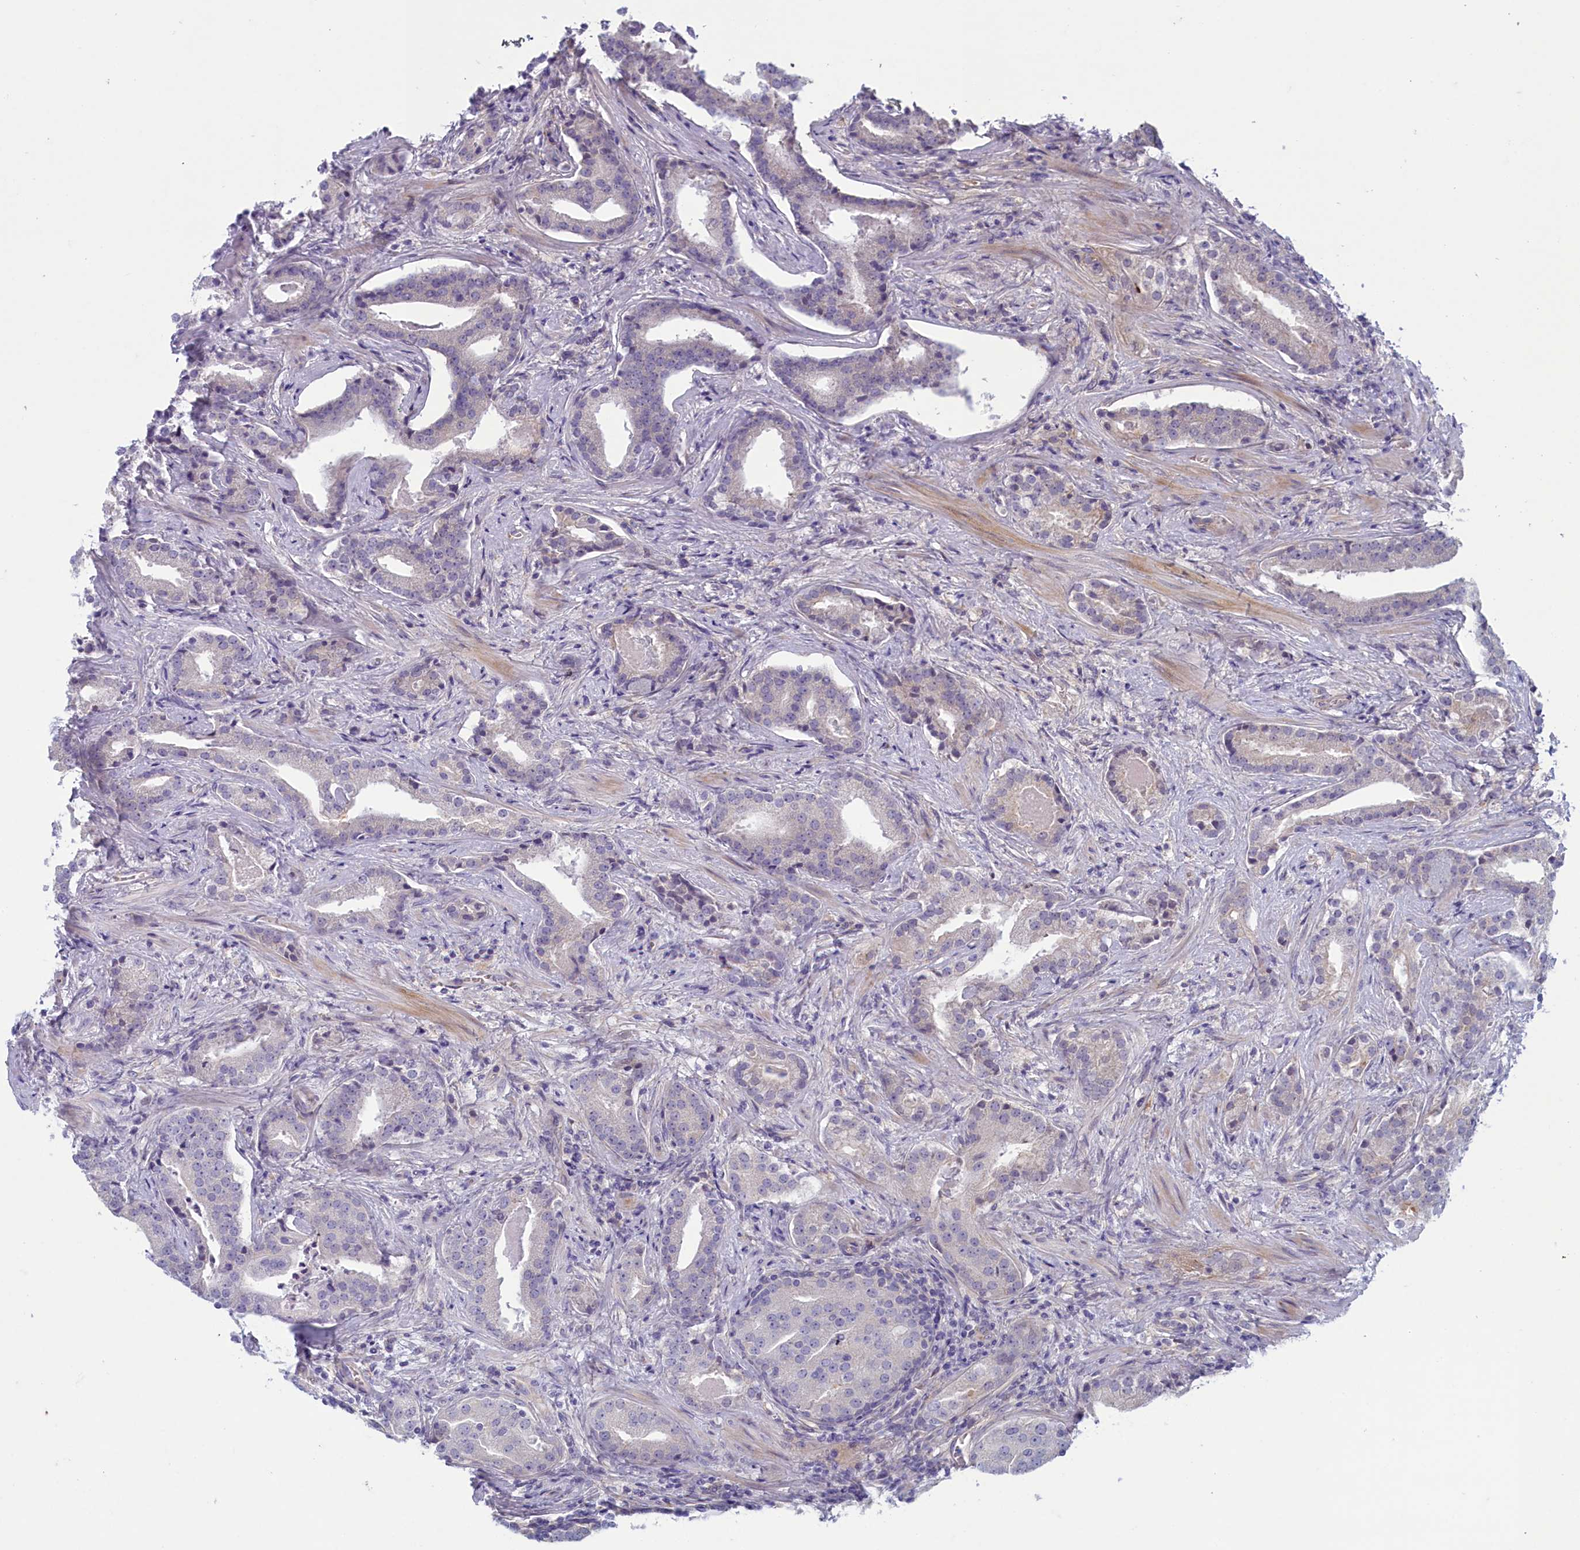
{"staining": {"intensity": "weak", "quantity": "<25%", "location": "cytoplasmic/membranous"}, "tissue": "prostate cancer", "cell_type": "Tumor cells", "image_type": "cancer", "snomed": [{"axis": "morphology", "description": "Adenocarcinoma, Low grade"}, {"axis": "topography", "description": "Prostate"}], "caption": "IHC of prostate cancer reveals no positivity in tumor cells. The staining was performed using DAB (3,3'-diaminobenzidine) to visualize the protein expression in brown, while the nuclei were stained in blue with hematoxylin (Magnification: 20x).", "gene": "PLEKHG6", "patient": {"sex": "male", "age": 67}}